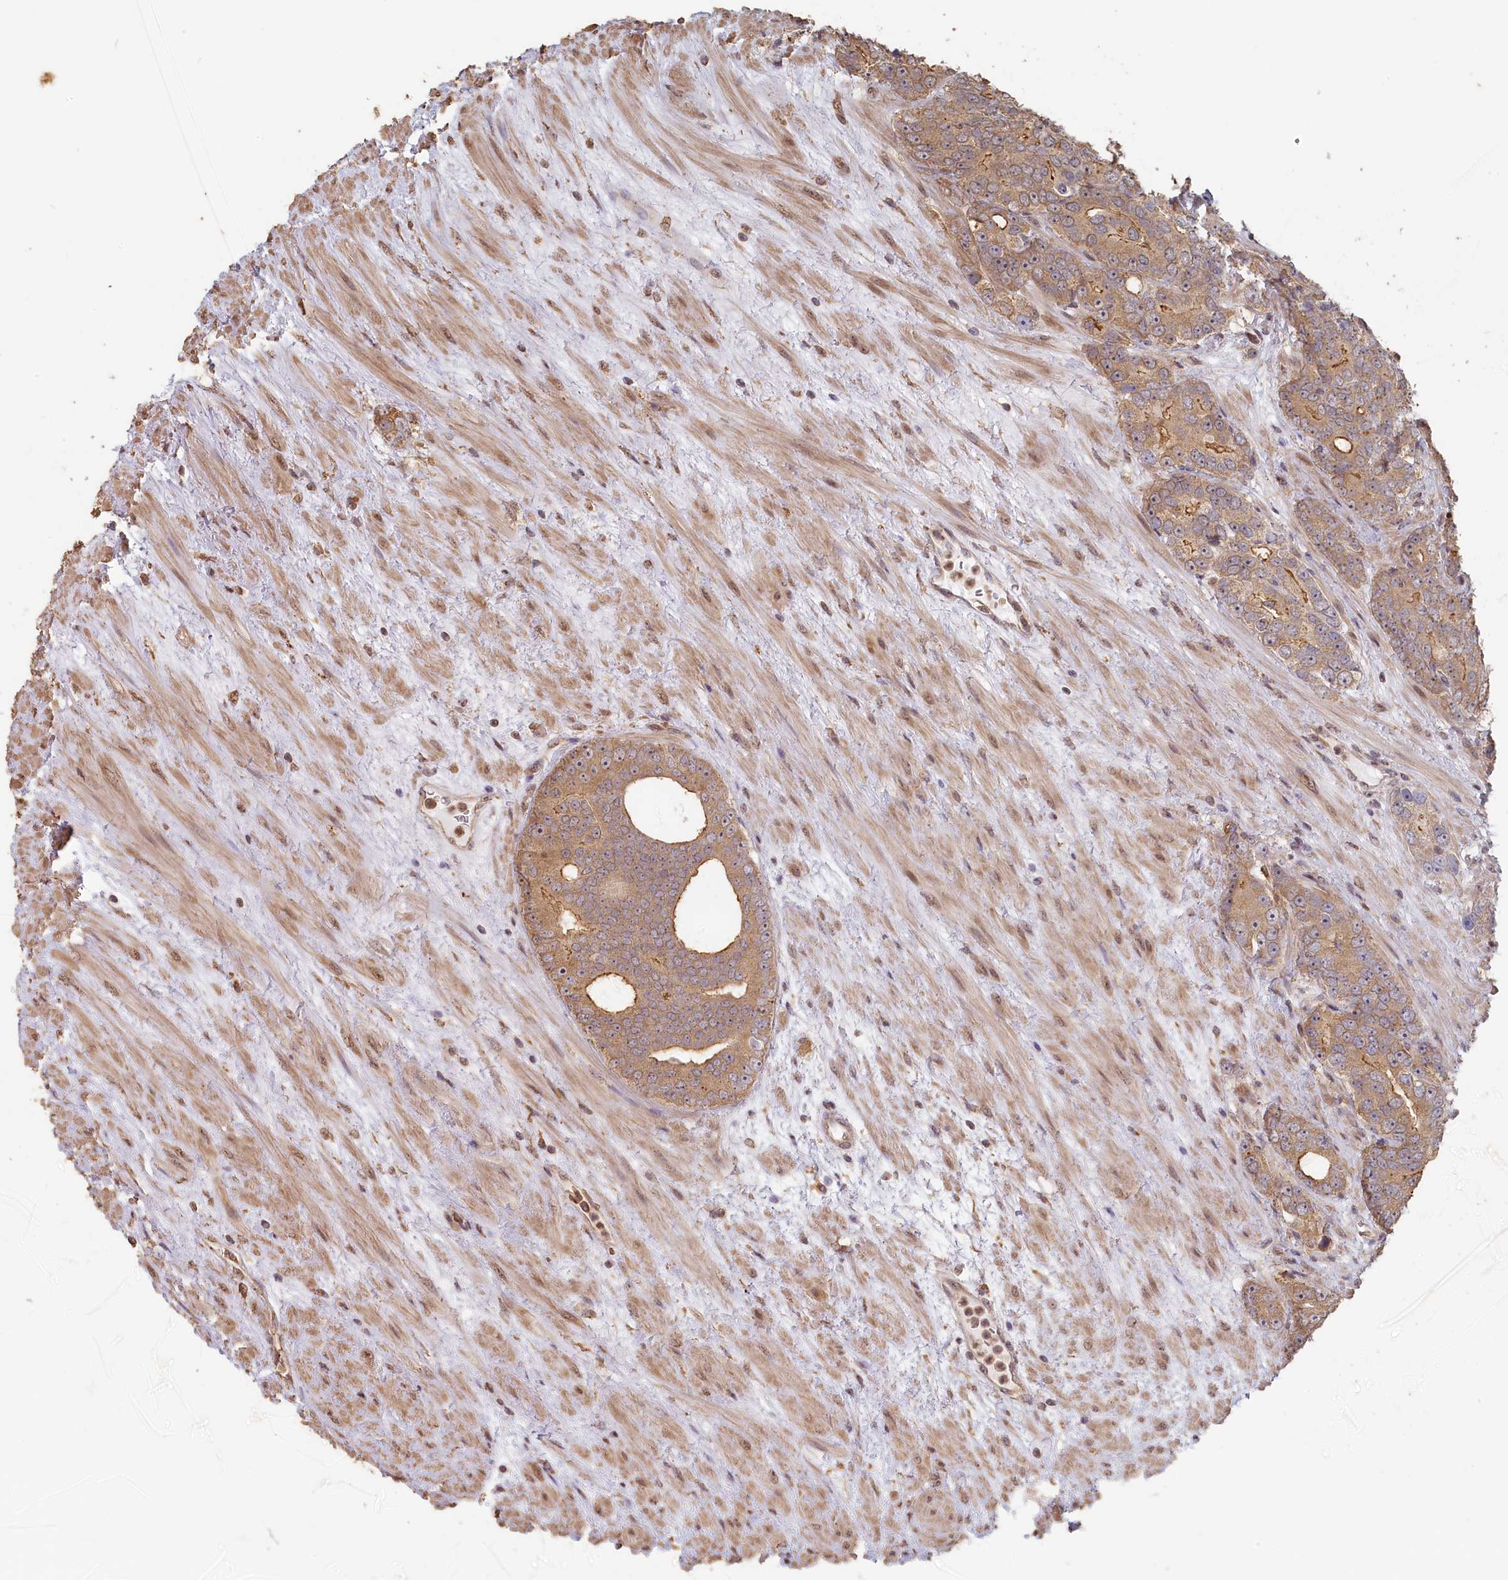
{"staining": {"intensity": "moderate", "quantity": ">75%", "location": "cytoplasmic/membranous"}, "tissue": "prostate cancer", "cell_type": "Tumor cells", "image_type": "cancer", "snomed": [{"axis": "morphology", "description": "Adenocarcinoma, High grade"}, {"axis": "topography", "description": "Prostate"}], "caption": "Protein analysis of prostate cancer tissue reveals moderate cytoplasmic/membranous positivity in about >75% of tumor cells.", "gene": "STX16", "patient": {"sex": "male", "age": 64}}